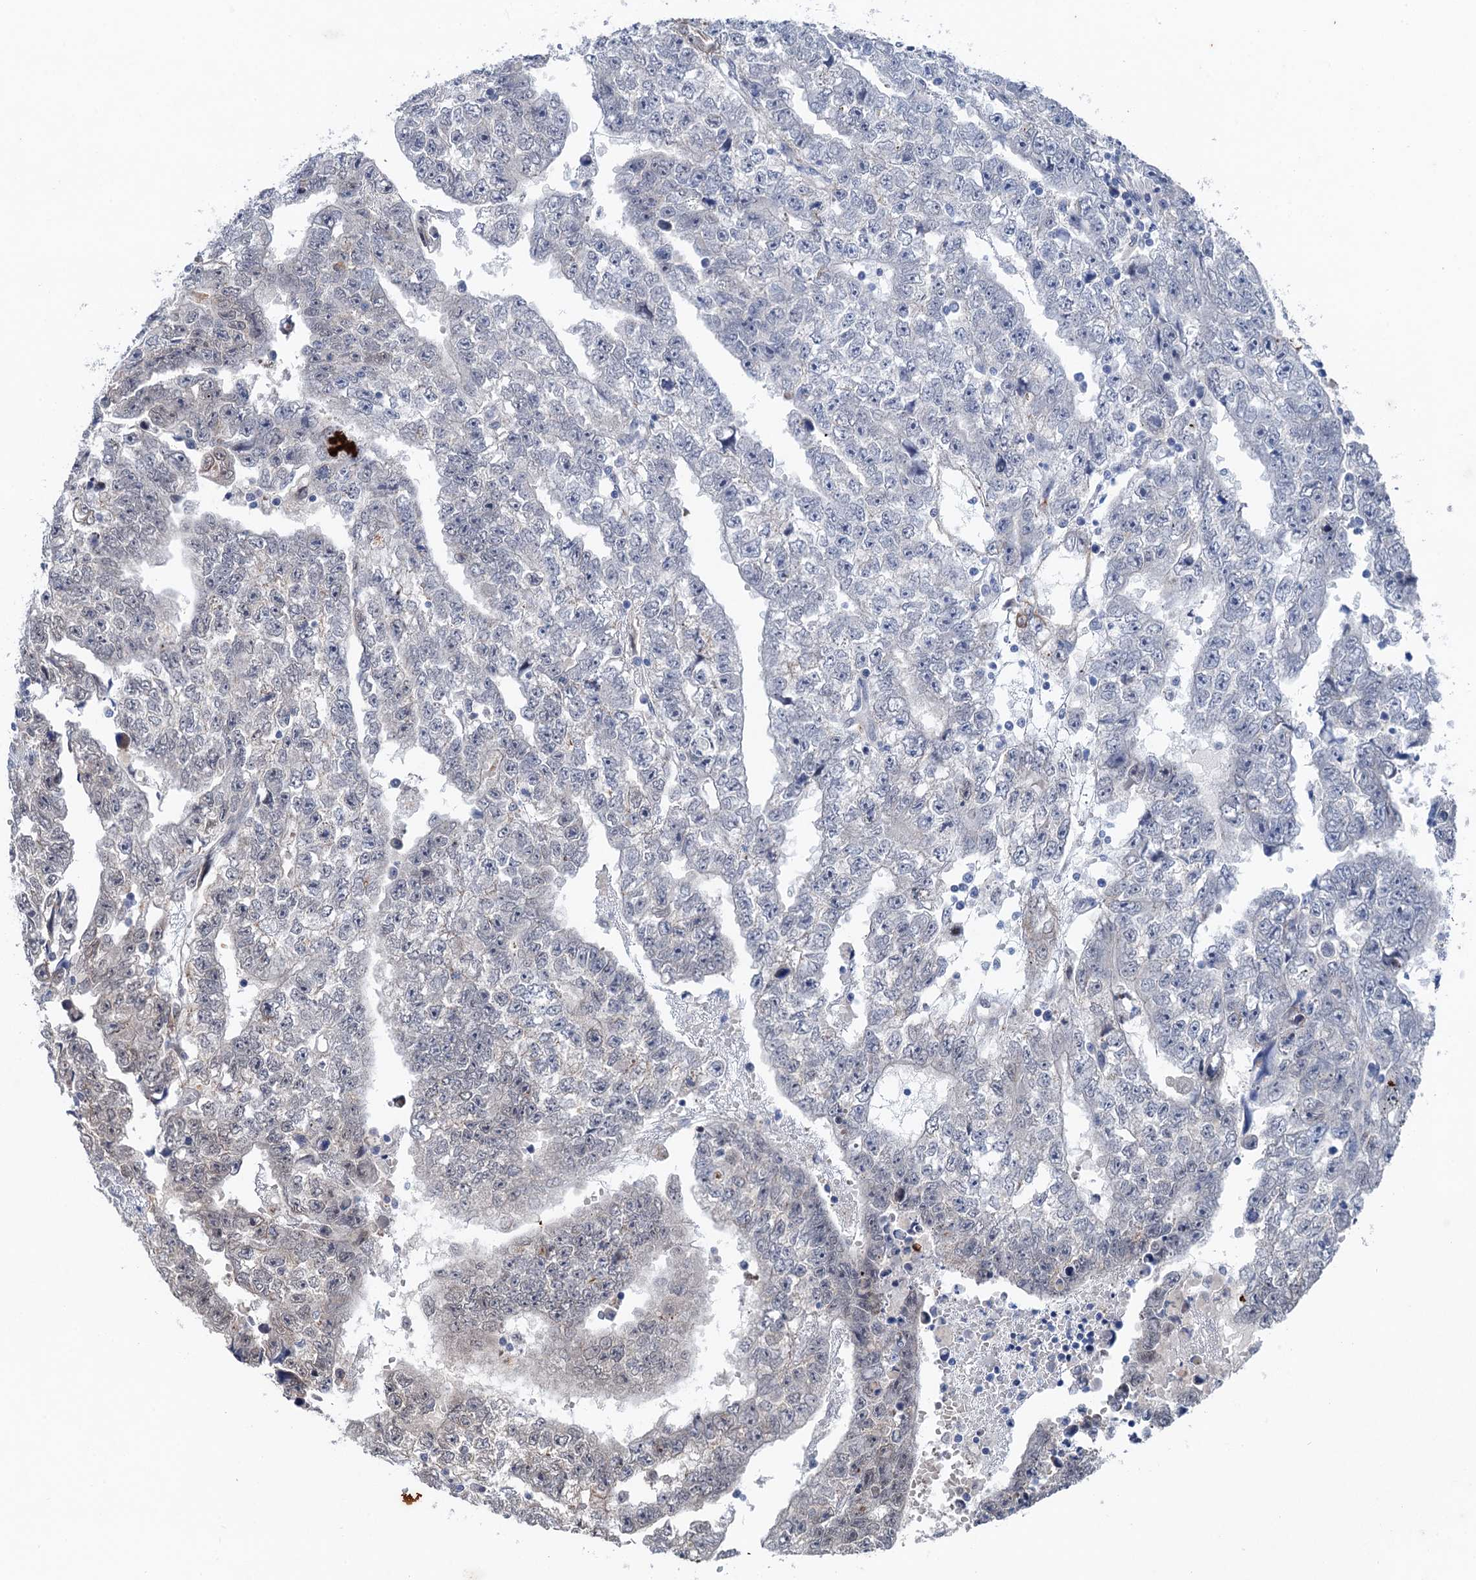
{"staining": {"intensity": "negative", "quantity": "none", "location": "none"}, "tissue": "testis cancer", "cell_type": "Tumor cells", "image_type": "cancer", "snomed": [{"axis": "morphology", "description": "Carcinoma, Embryonal, NOS"}, {"axis": "topography", "description": "Testis"}], "caption": "This is an immunohistochemistry photomicrograph of testis cancer. There is no staining in tumor cells.", "gene": "TTC31", "patient": {"sex": "male", "age": 25}}